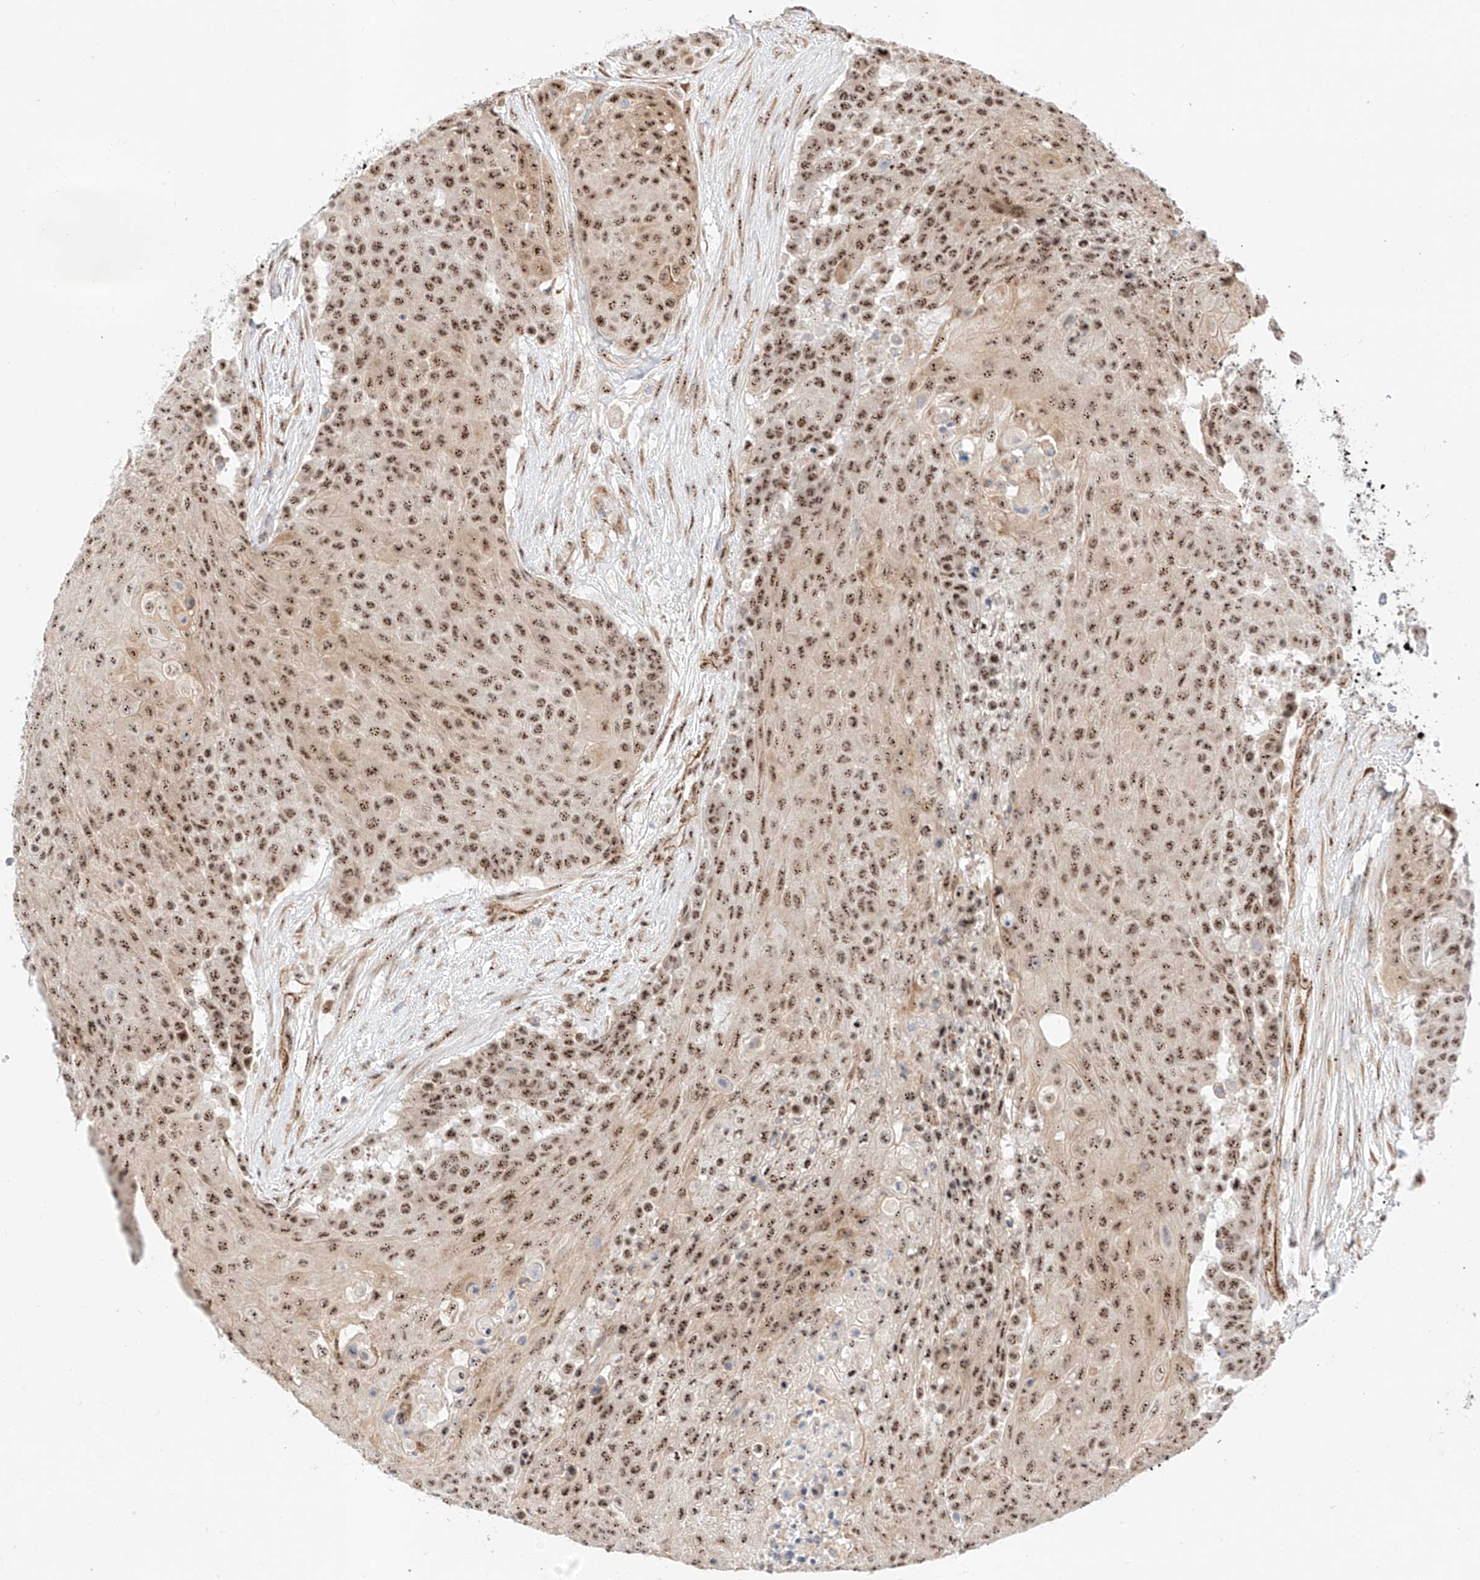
{"staining": {"intensity": "strong", "quantity": ">75%", "location": "nuclear"}, "tissue": "urothelial cancer", "cell_type": "Tumor cells", "image_type": "cancer", "snomed": [{"axis": "morphology", "description": "Urothelial carcinoma, High grade"}, {"axis": "topography", "description": "Urinary bladder"}], "caption": "This is a photomicrograph of immunohistochemistry staining of urothelial carcinoma (high-grade), which shows strong positivity in the nuclear of tumor cells.", "gene": "ATXN7L2", "patient": {"sex": "female", "age": 63}}